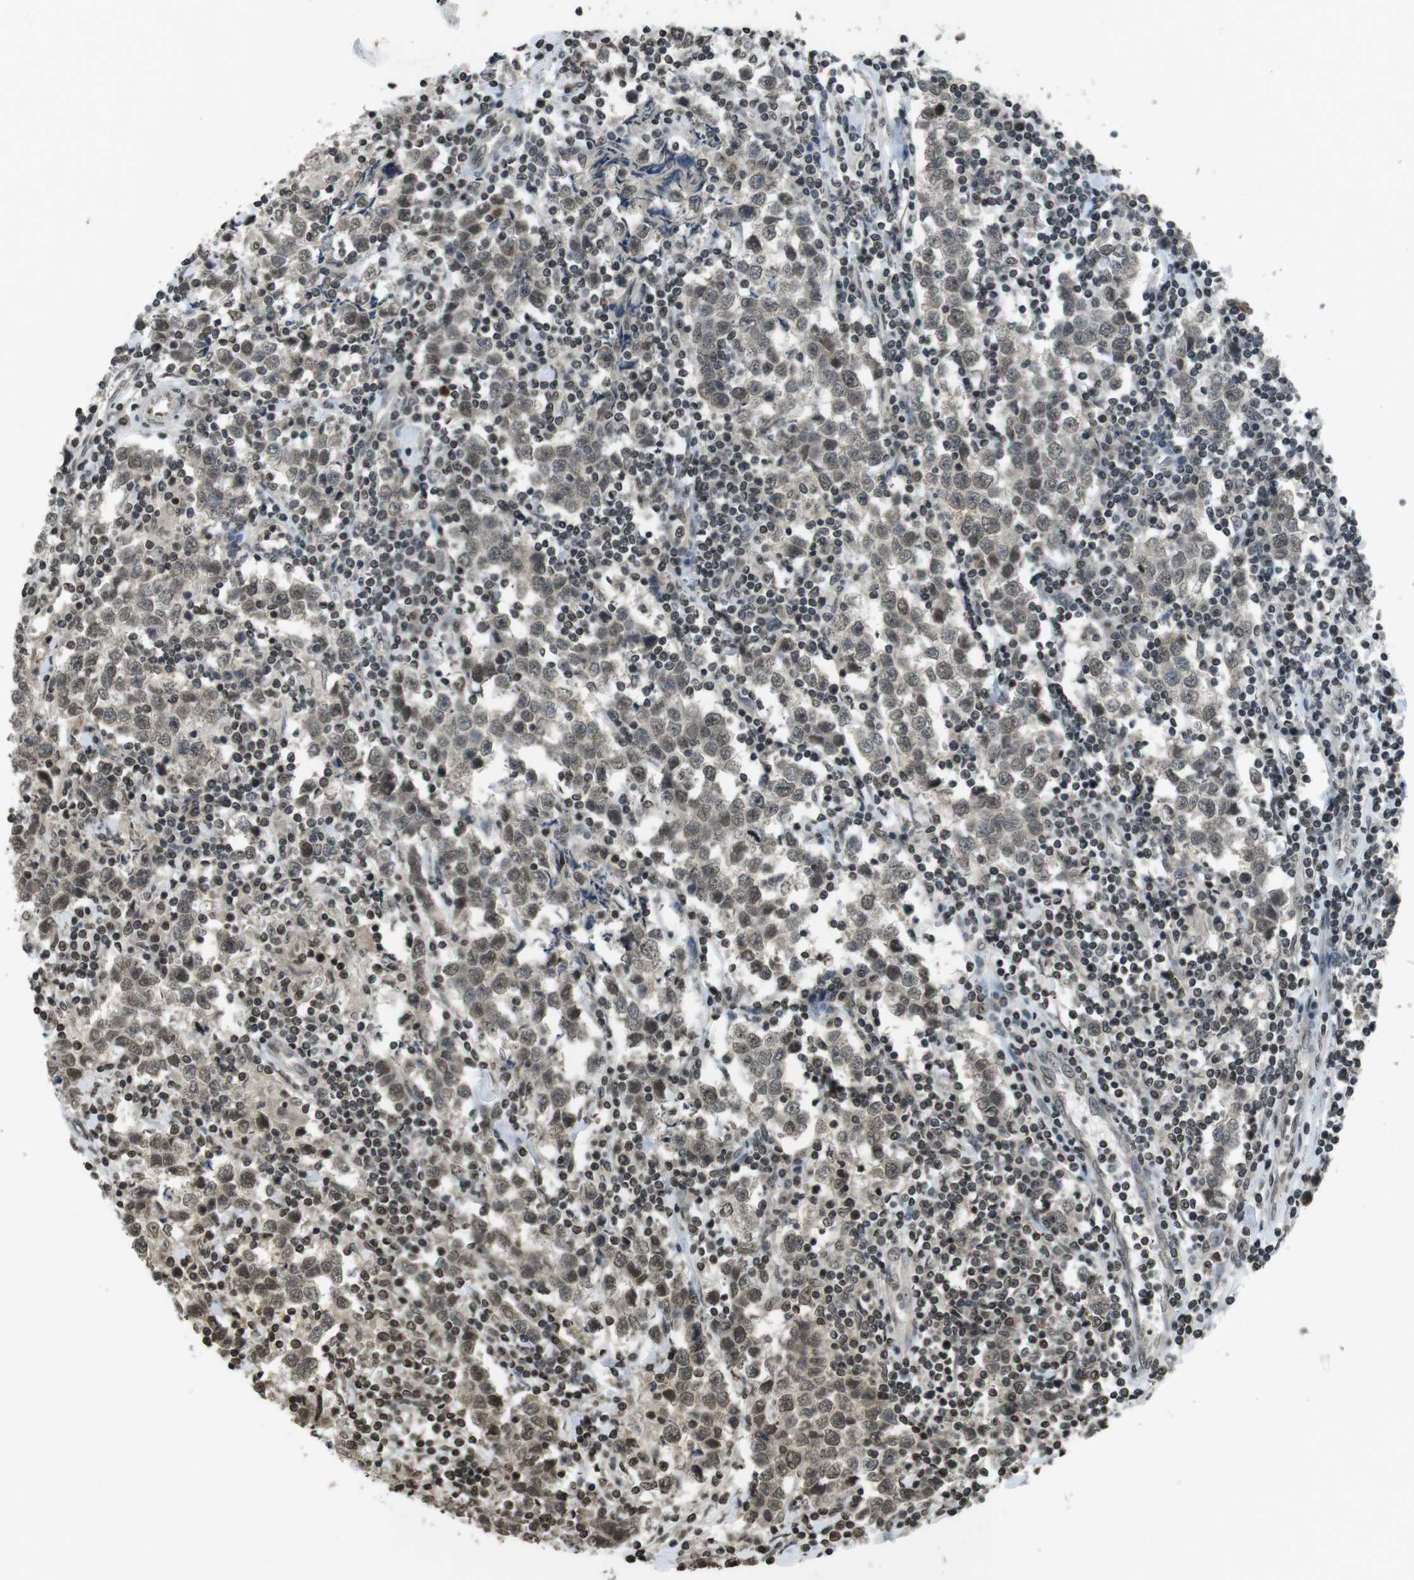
{"staining": {"intensity": "weak", "quantity": ">75%", "location": "nuclear"}, "tissue": "testis cancer", "cell_type": "Tumor cells", "image_type": "cancer", "snomed": [{"axis": "morphology", "description": "Seminoma, NOS"}, {"axis": "morphology", "description": "Carcinoma, Embryonal, NOS"}, {"axis": "topography", "description": "Testis"}], "caption": "Tumor cells show low levels of weak nuclear positivity in about >75% of cells in human testis cancer (embryonal carcinoma).", "gene": "MAF", "patient": {"sex": "male", "age": 36}}